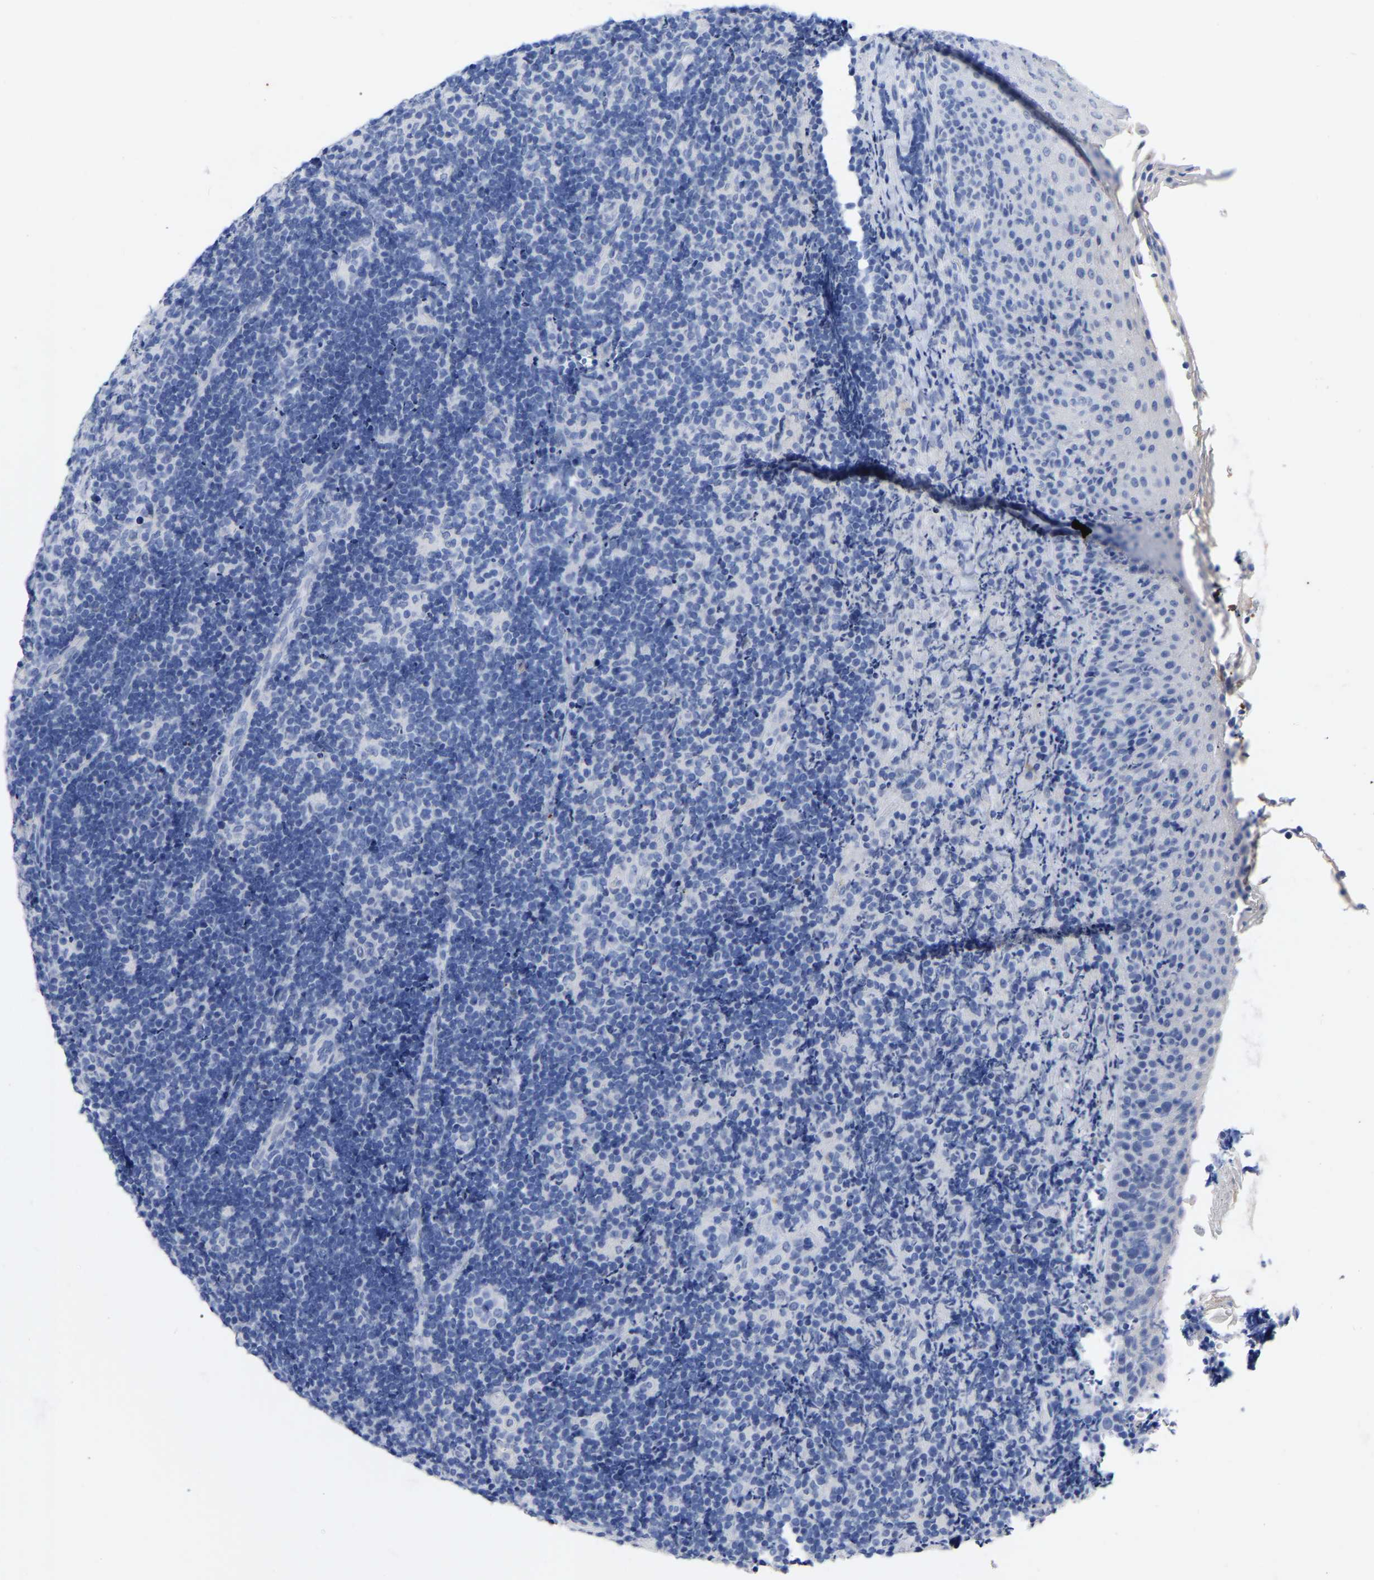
{"staining": {"intensity": "negative", "quantity": "none", "location": "none"}, "tissue": "lymphoma", "cell_type": "Tumor cells", "image_type": "cancer", "snomed": [{"axis": "morphology", "description": "Malignant lymphoma, non-Hodgkin's type, High grade"}, {"axis": "topography", "description": "Tonsil"}], "caption": "A histopathology image of human high-grade malignant lymphoma, non-Hodgkin's type is negative for staining in tumor cells. Nuclei are stained in blue.", "gene": "ANXA13", "patient": {"sex": "female", "age": 36}}